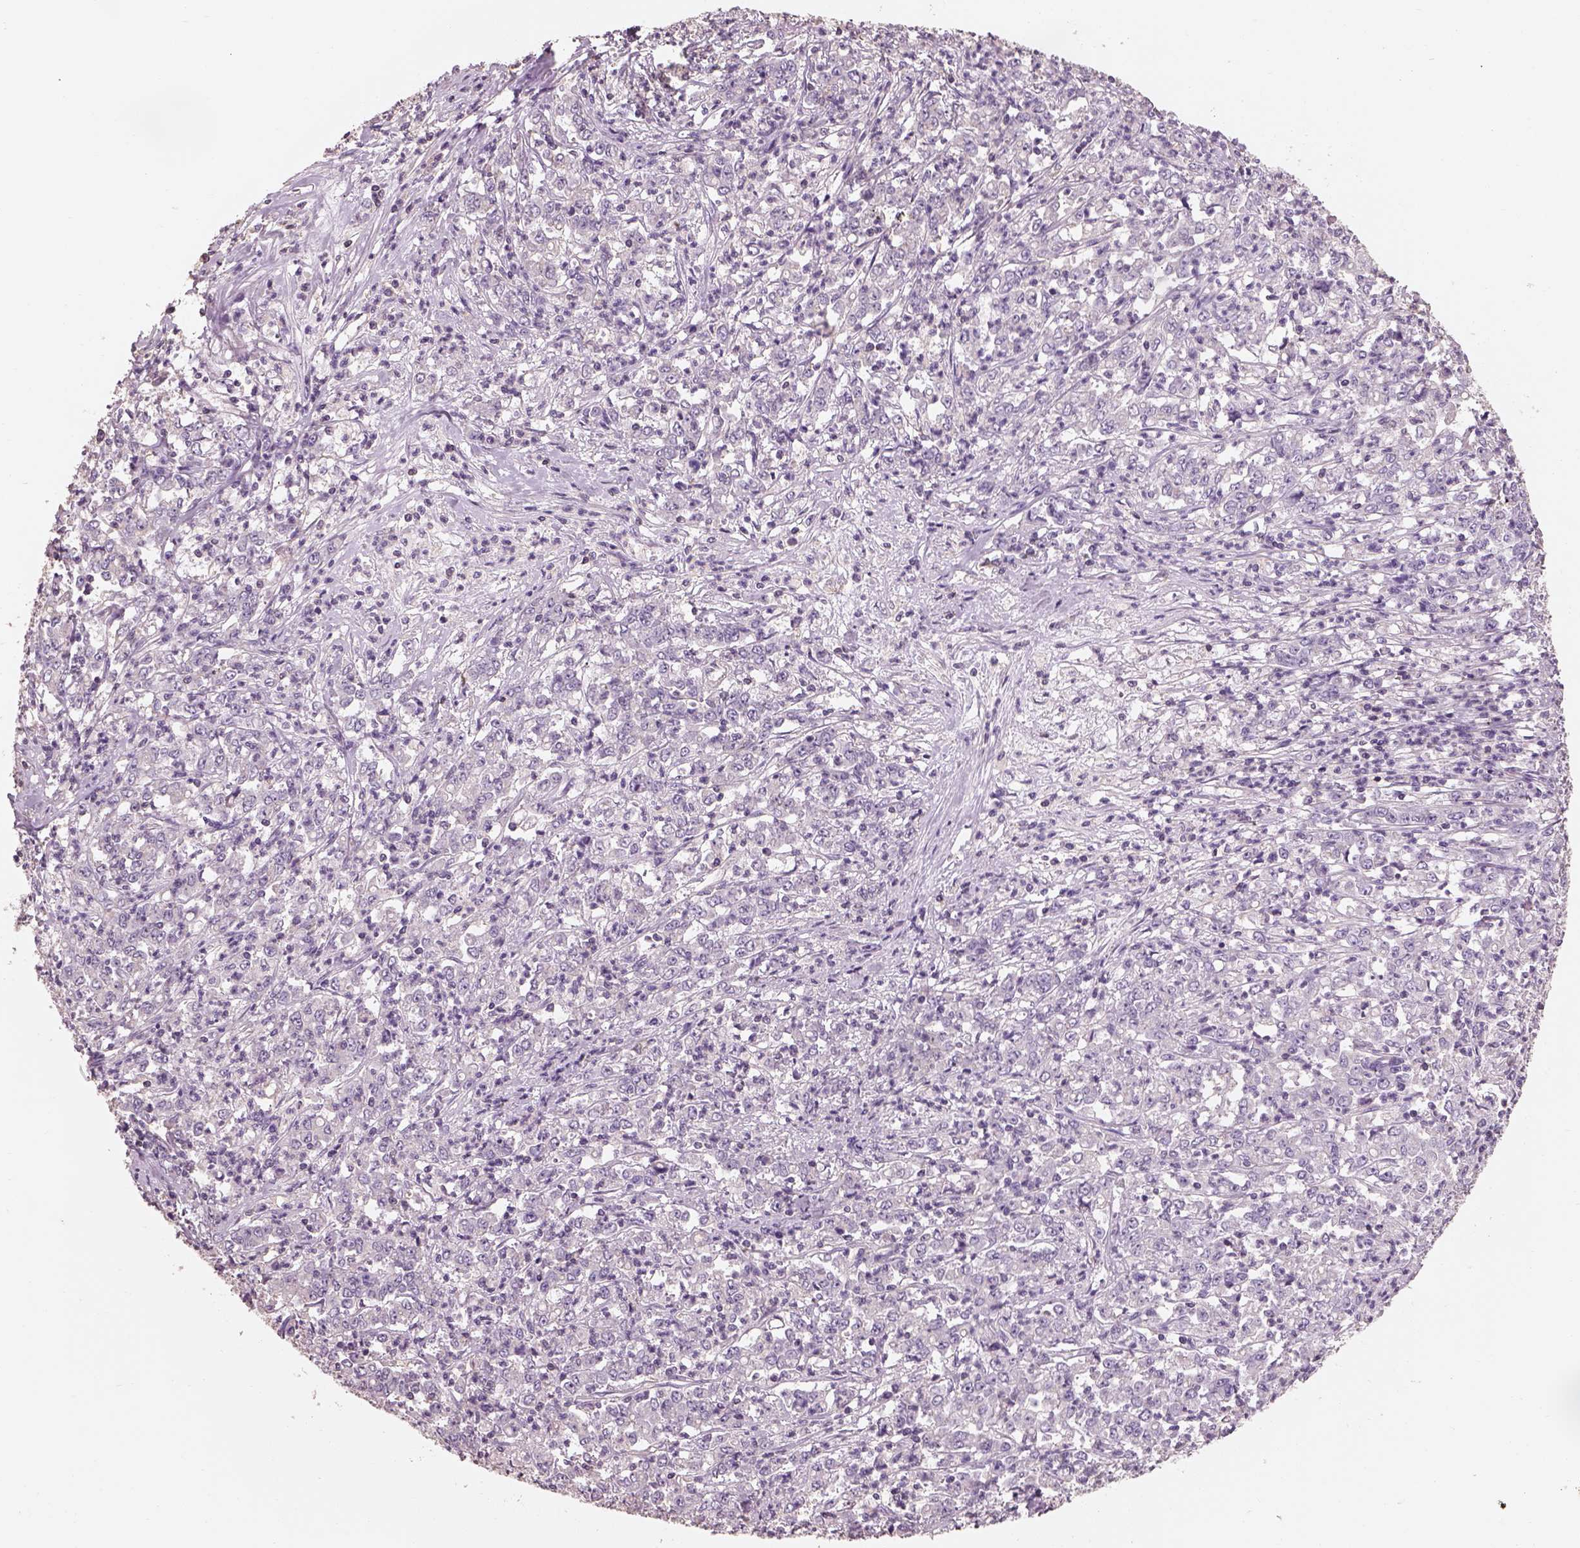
{"staining": {"intensity": "negative", "quantity": "none", "location": "none"}, "tissue": "stomach cancer", "cell_type": "Tumor cells", "image_type": "cancer", "snomed": [{"axis": "morphology", "description": "Adenocarcinoma, NOS"}, {"axis": "topography", "description": "Stomach, lower"}], "caption": "Immunohistochemical staining of adenocarcinoma (stomach) demonstrates no significant expression in tumor cells.", "gene": "OTUD6A", "patient": {"sex": "female", "age": 71}}